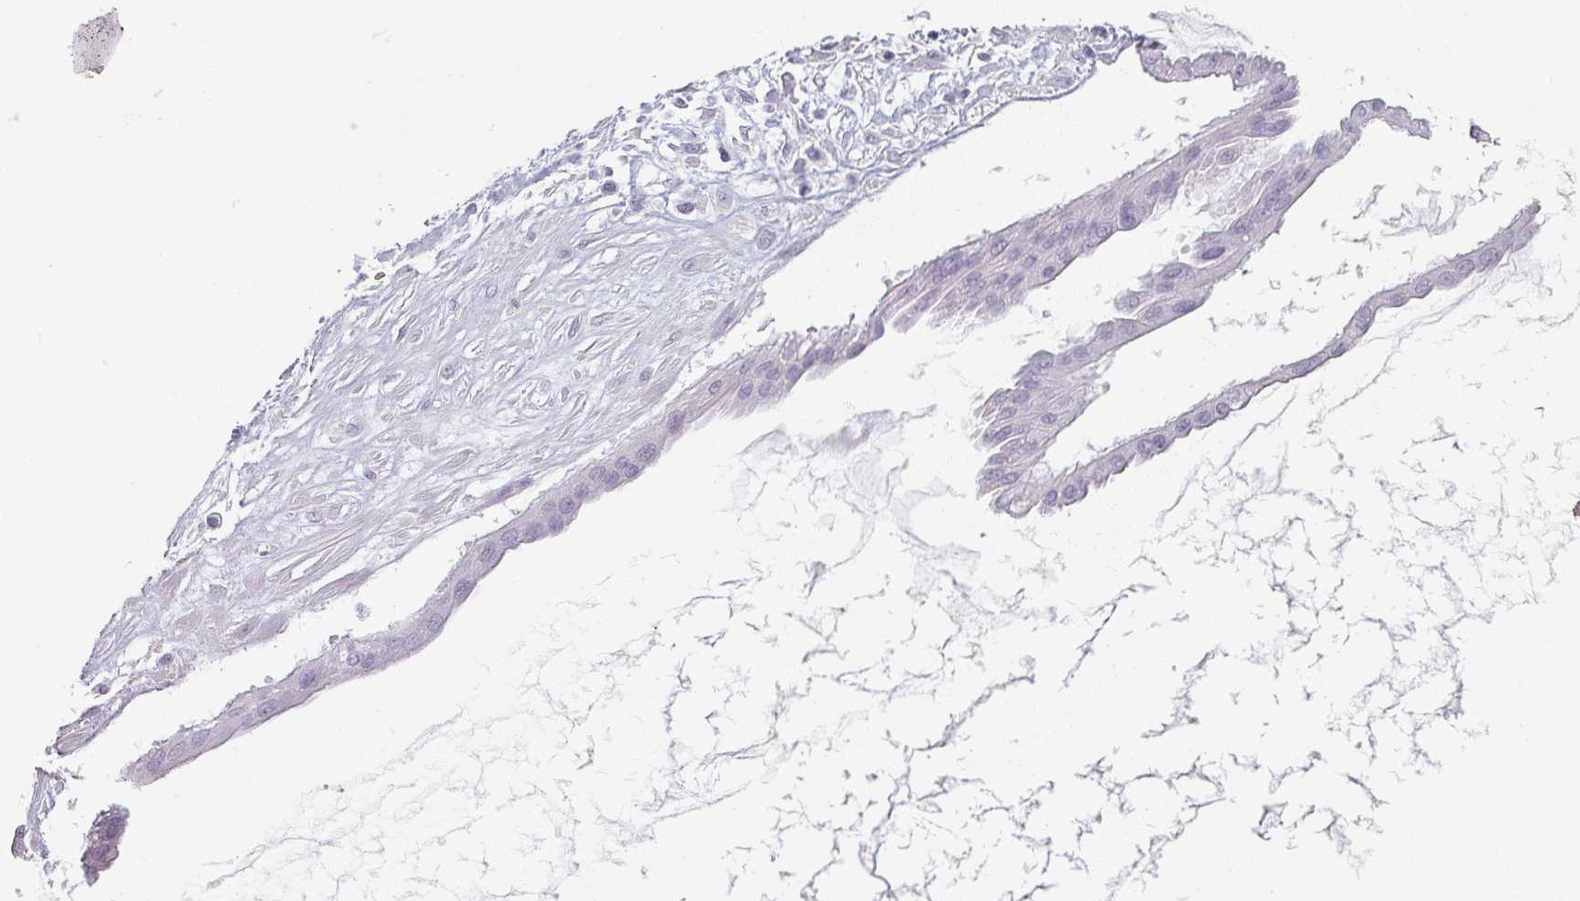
{"staining": {"intensity": "negative", "quantity": "none", "location": "none"}, "tissue": "ovarian cancer", "cell_type": "Tumor cells", "image_type": "cancer", "snomed": [{"axis": "morphology", "description": "Cystadenocarcinoma, mucinous, NOS"}, {"axis": "topography", "description": "Ovary"}], "caption": "This is an immunohistochemistry (IHC) photomicrograph of ovarian mucinous cystadenocarcinoma. There is no expression in tumor cells.", "gene": "SFTPA1", "patient": {"sex": "female", "age": 73}}